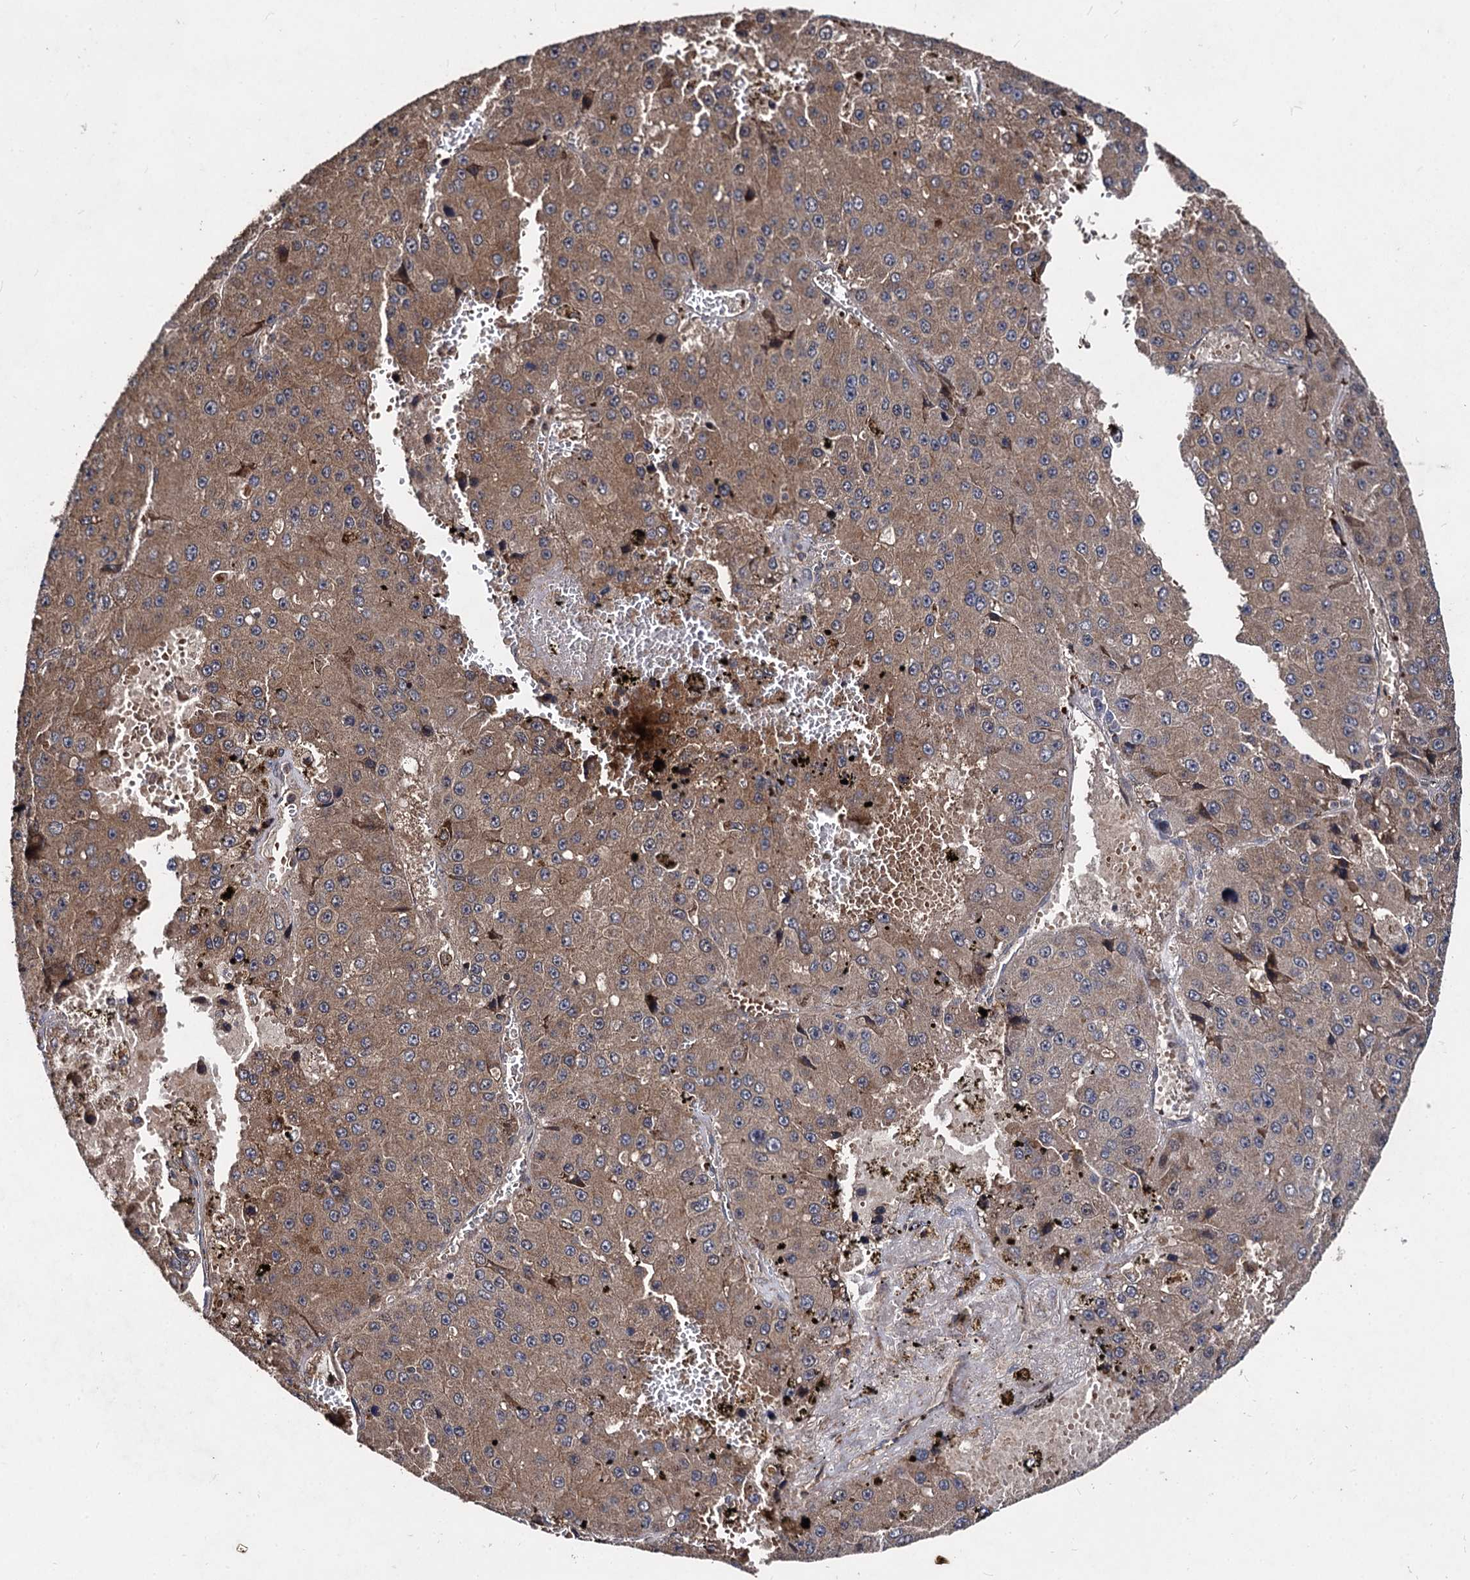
{"staining": {"intensity": "moderate", "quantity": ">75%", "location": "cytoplasmic/membranous"}, "tissue": "liver cancer", "cell_type": "Tumor cells", "image_type": "cancer", "snomed": [{"axis": "morphology", "description": "Carcinoma, Hepatocellular, NOS"}, {"axis": "topography", "description": "Liver"}], "caption": "Immunohistochemistry photomicrograph of neoplastic tissue: human liver cancer stained using immunohistochemistry exhibits medium levels of moderate protein expression localized specifically in the cytoplasmic/membranous of tumor cells, appearing as a cytoplasmic/membranous brown color.", "gene": "BCL2L2", "patient": {"sex": "female", "age": 73}}